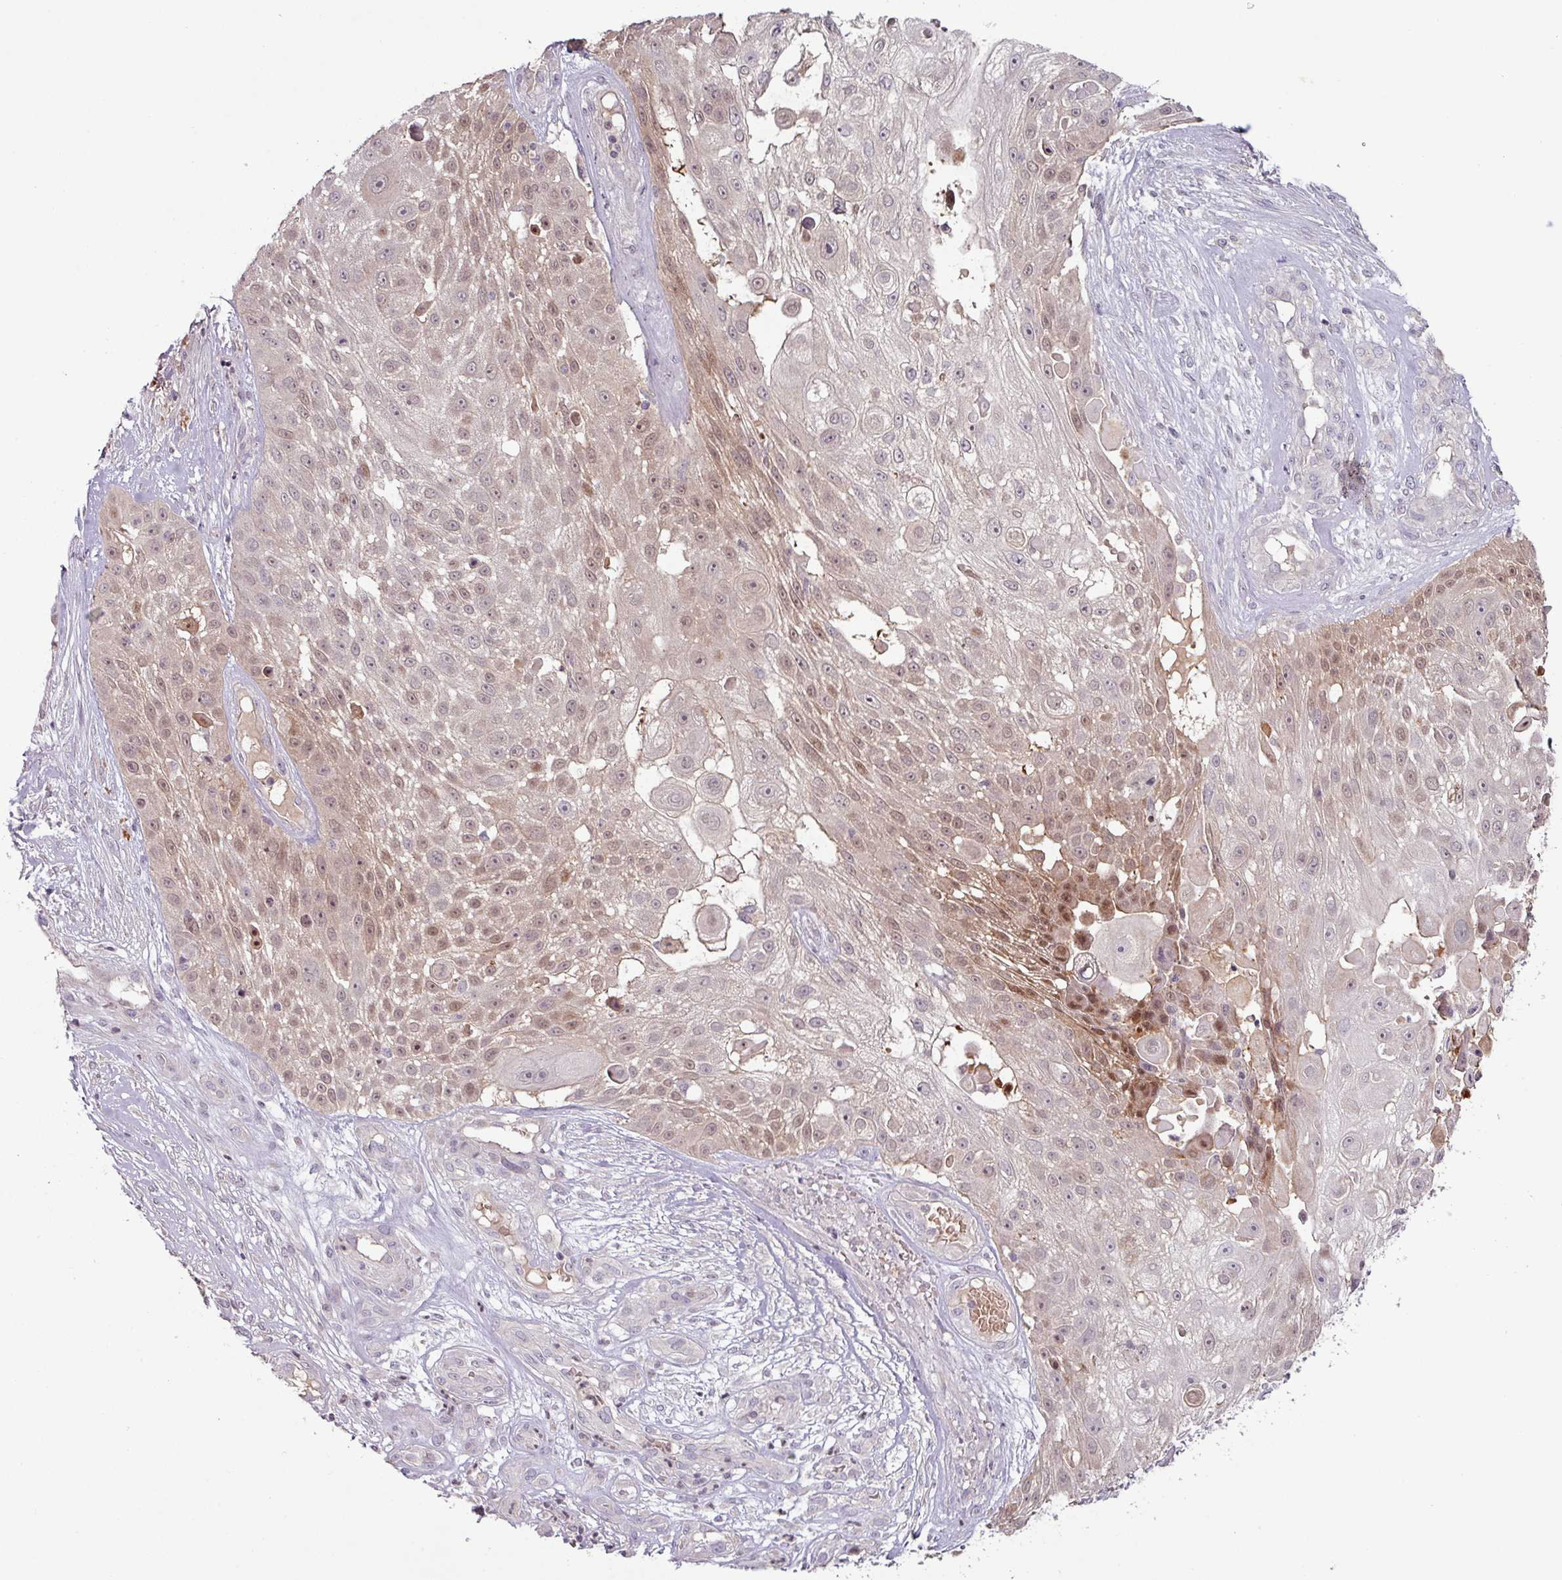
{"staining": {"intensity": "moderate", "quantity": "<25%", "location": "nuclear"}, "tissue": "skin cancer", "cell_type": "Tumor cells", "image_type": "cancer", "snomed": [{"axis": "morphology", "description": "Squamous cell carcinoma, NOS"}, {"axis": "topography", "description": "Skin"}], "caption": "A high-resolution photomicrograph shows immunohistochemistry (IHC) staining of skin squamous cell carcinoma, which exhibits moderate nuclear staining in approximately <25% of tumor cells.", "gene": "SLC5A10", "patient": {"sex": "female", "age": 86}}